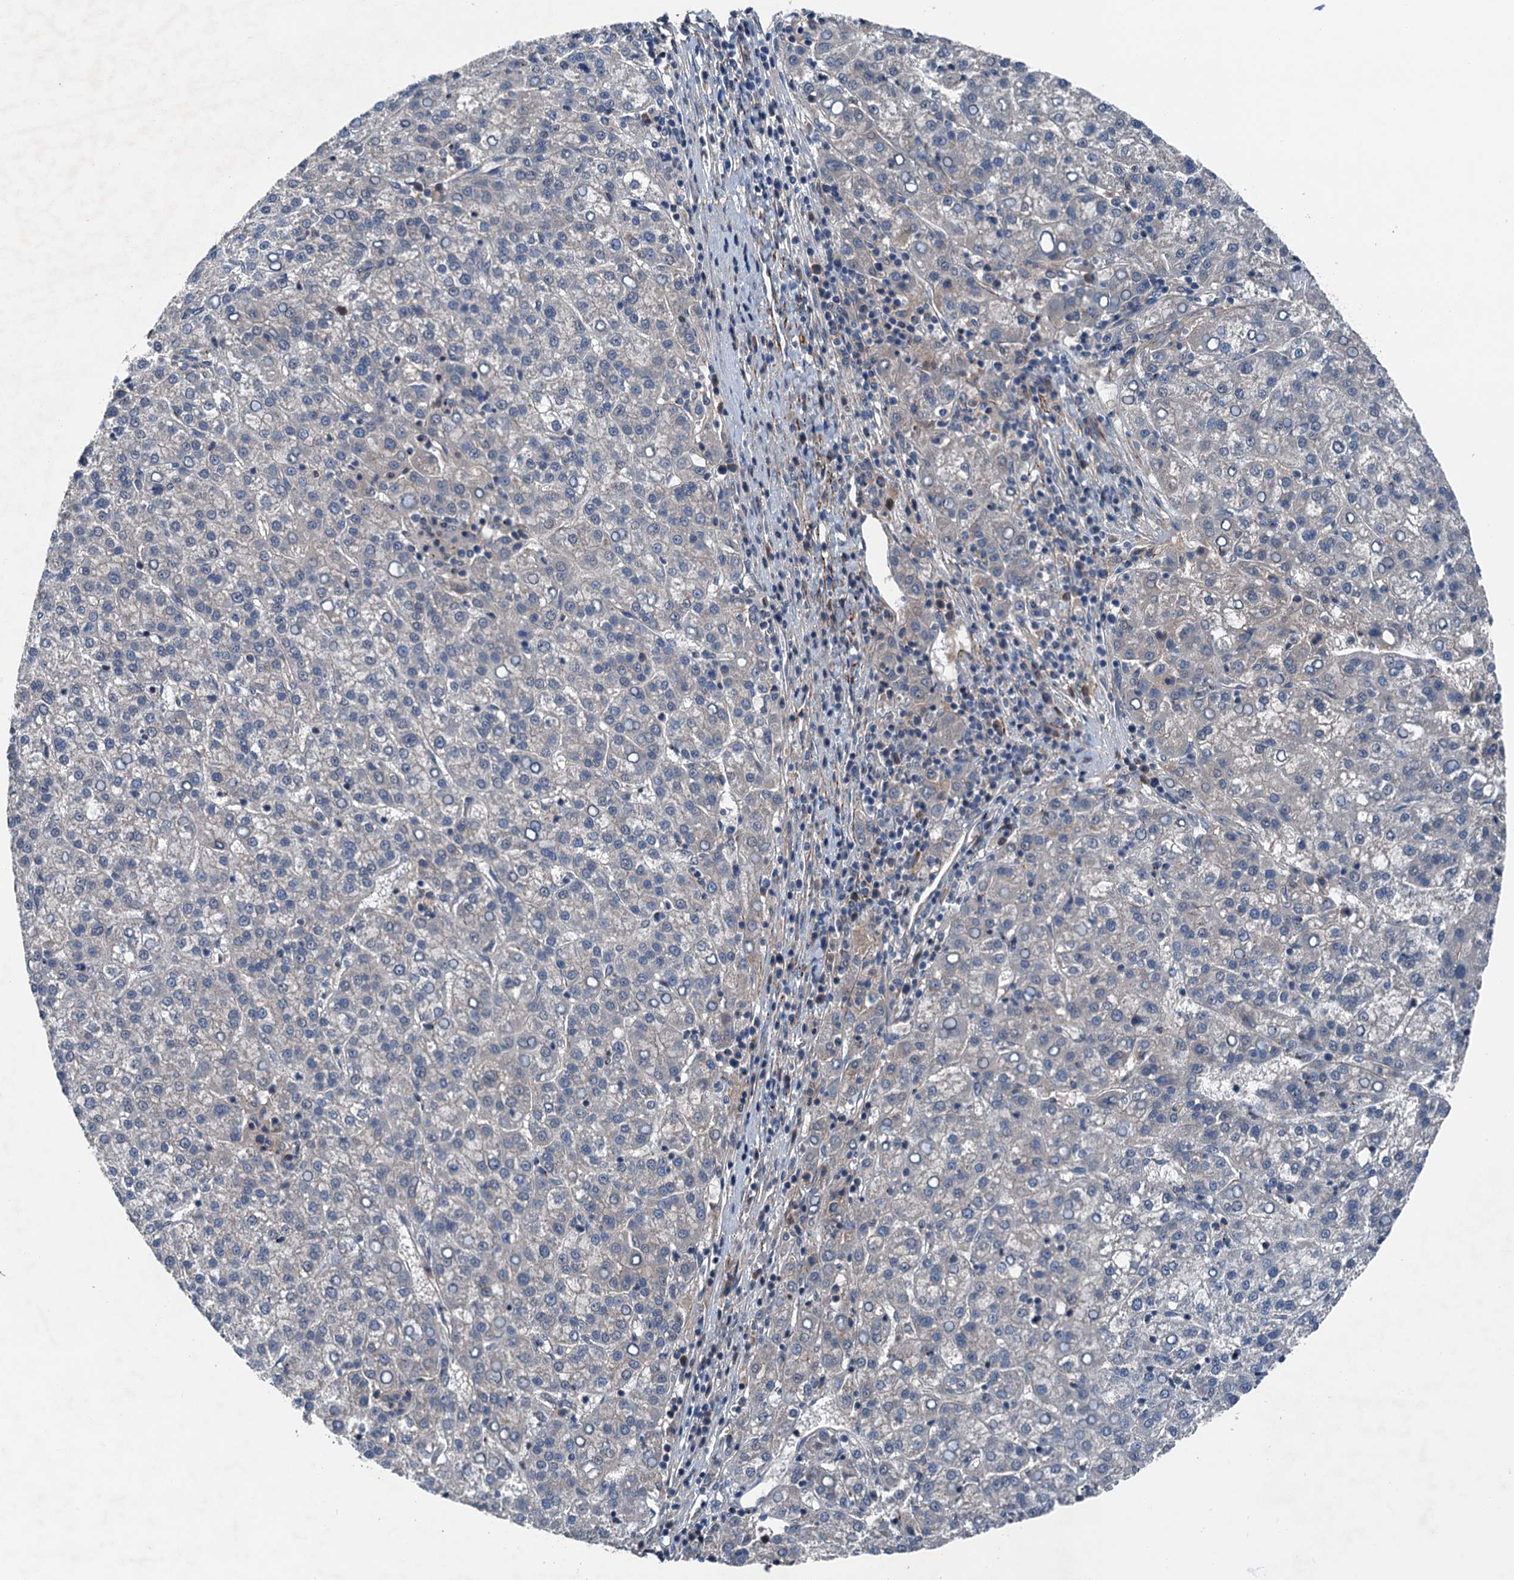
{"staining": {"intensity": "negative", "quantity": "none", "location": "none"}, "tissue": "liver cancer", "cell_type": "Tumor cells", "image_type": "cancer", "snomed": [{"axis": "morphology", "description": "Carcinoma, Hepatocellular, NOS"}, {"axis": "topography", "description": "Liver"}], "caption": "IHC photomicrograph of liver cancer stained for a protein (brown), which demonstrates no staining in tumor cells.", "gene": "SLC2A10", "patient": {"sex": "female", "age": 58}}